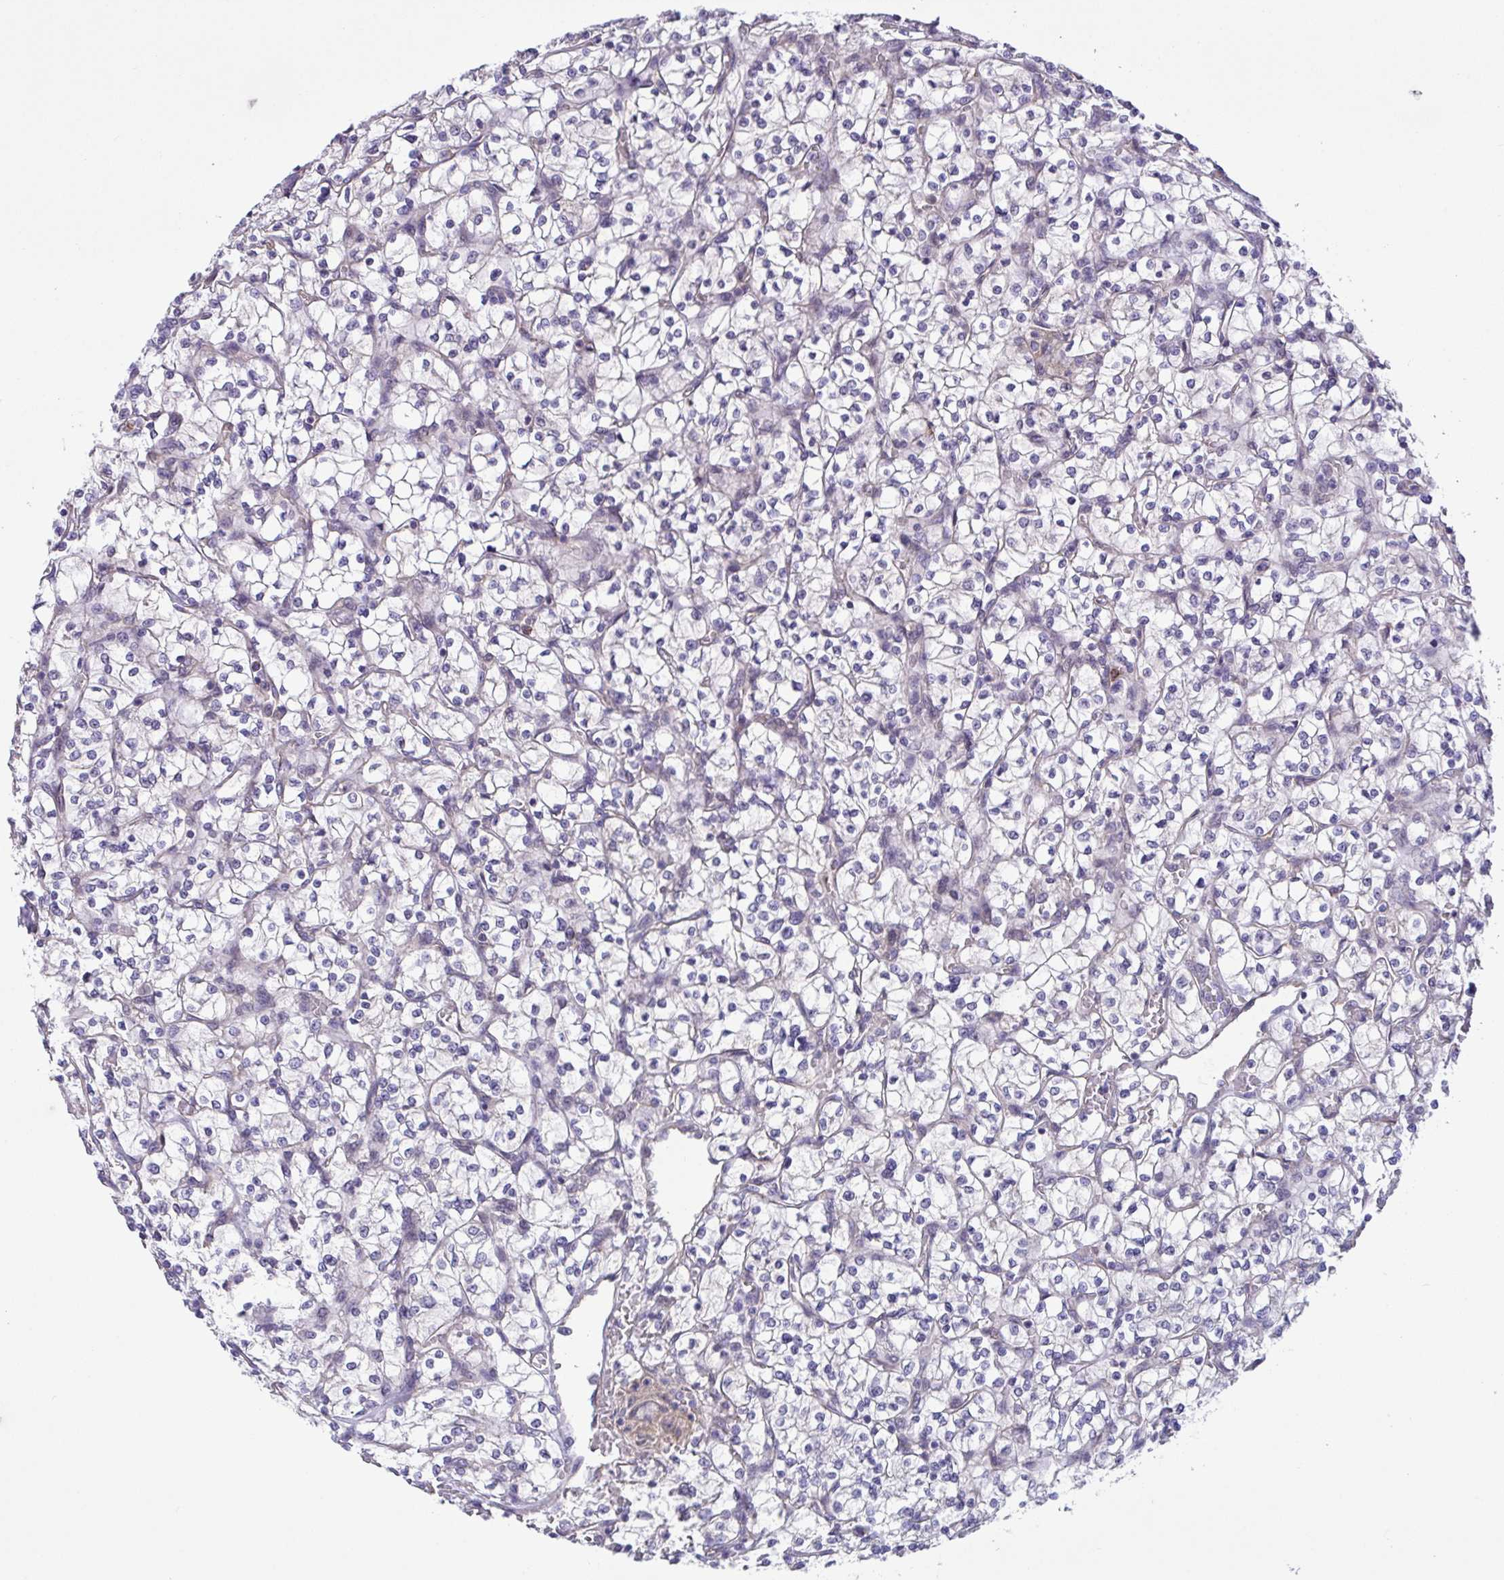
{"staining": {"intensity": "negative", "quantity": "none", "location": "none"}, "tissue": "renal cancer", "cell_type": "Tumor cells", "image_type": "cancer", "snomed": [{"axis": "morphology", "description": "Adenocarcinoma, NOS"}, {"axis": "topography", "description": "Kidney"}], "caption": "High magnification brightfield microscopy of adenocarcinoma (renal) stained with DAB (3,3'-diaminobenzidine) (brown) and counterstained with hematoxylin (blue): tumor cells show no significant expression.", "gene": "RHOXF1", "patient": {"sex": "female", "age": 64}}